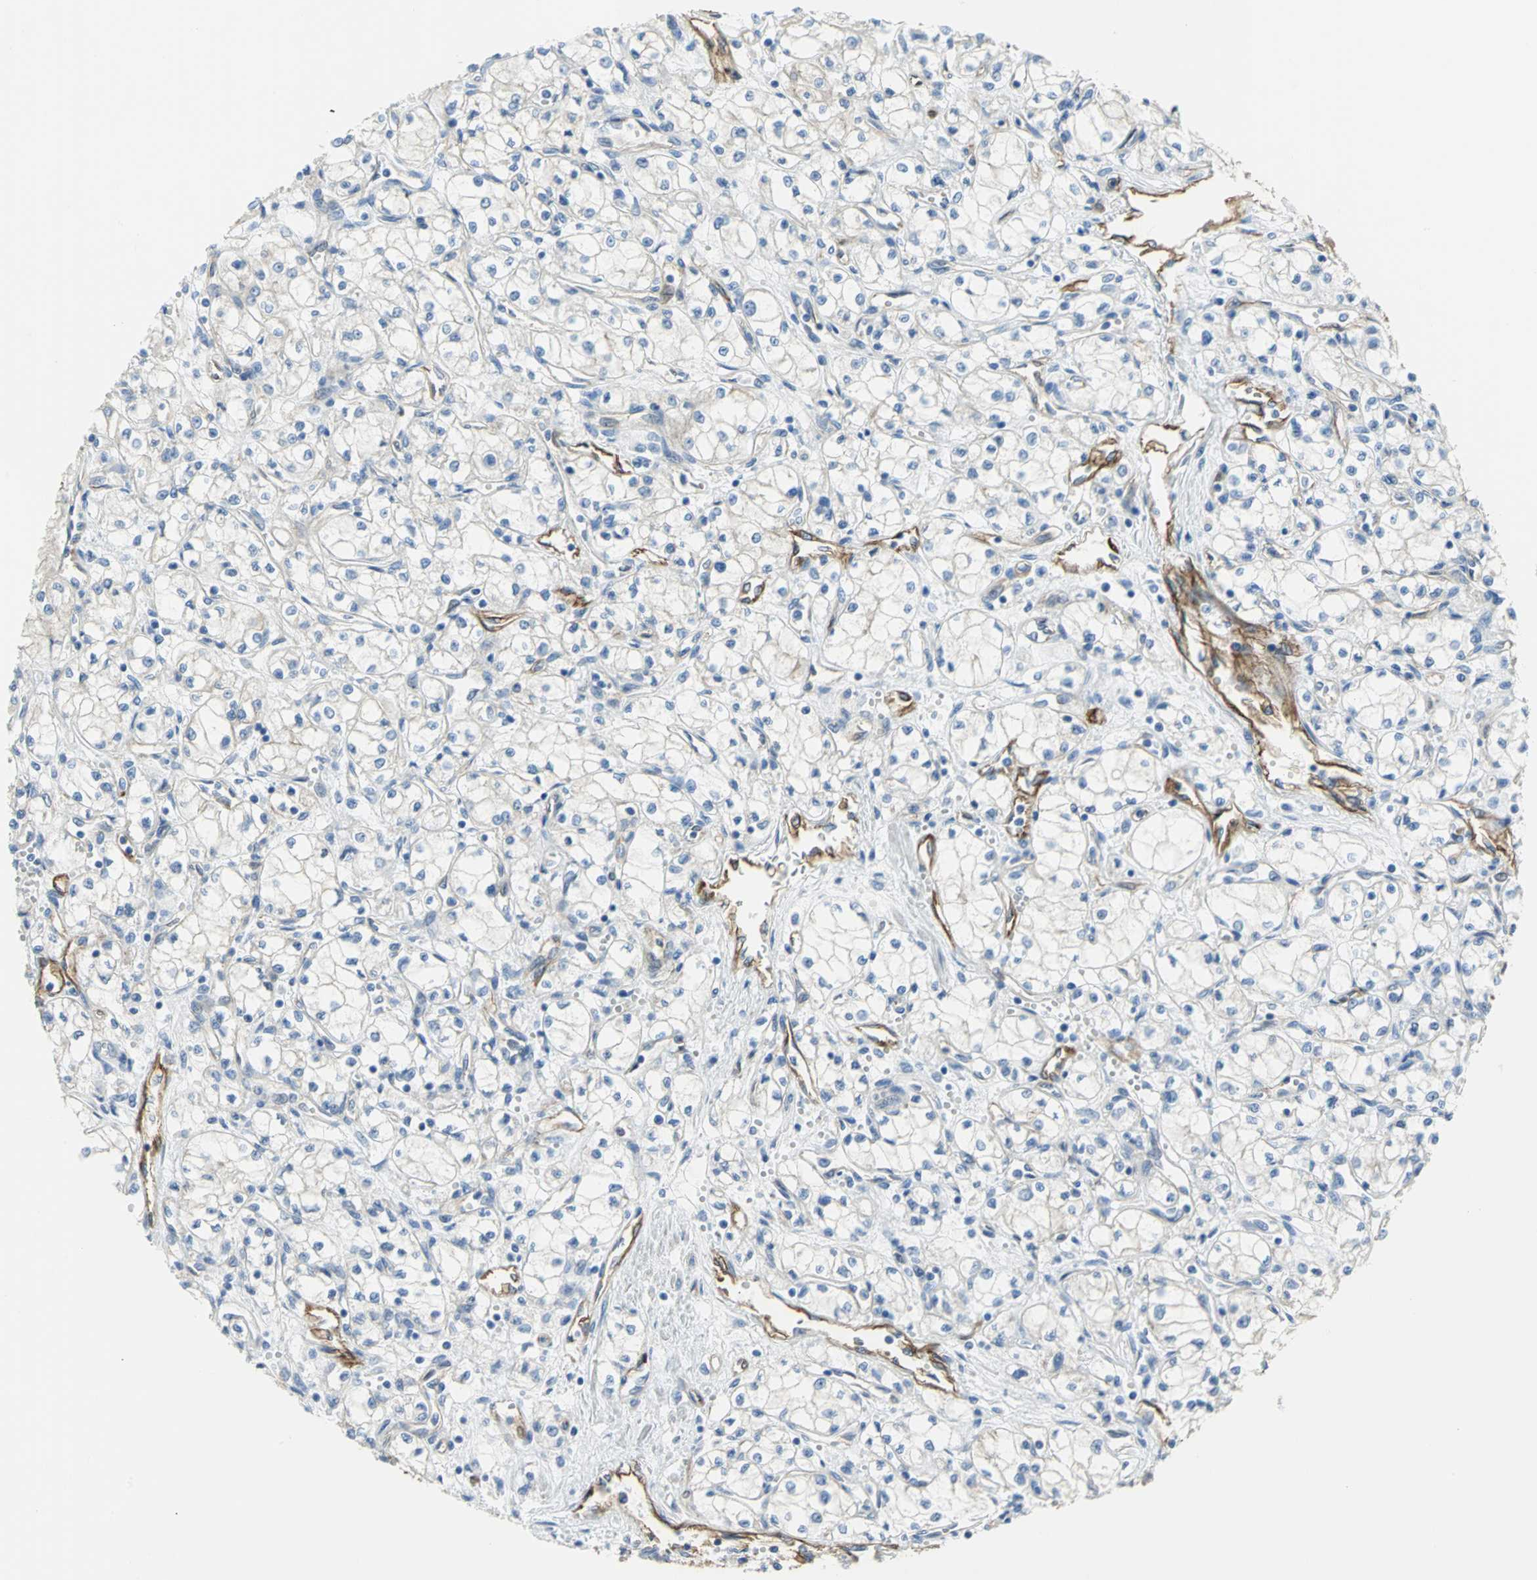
{"staining": {"intensity": "negative", "quantity": "none", "location": "none"}, "tissue": "renal cancer", "cell_type": "Tumor cells", "image_type": "cancer", "snomed": [{"axis": "morphology", "description": "Normal tissue, NOS"}, {"axis": "morphology", "description": "Adenocarcinoma, NOS"}, {"axis": "topography", "description": "Kidney"}], "caption": "Tumor cells are negative for protein expression in human renal adenocarcinoma.", "gene": "FLNB", "patient": {"sex": "male", "age": 59}}